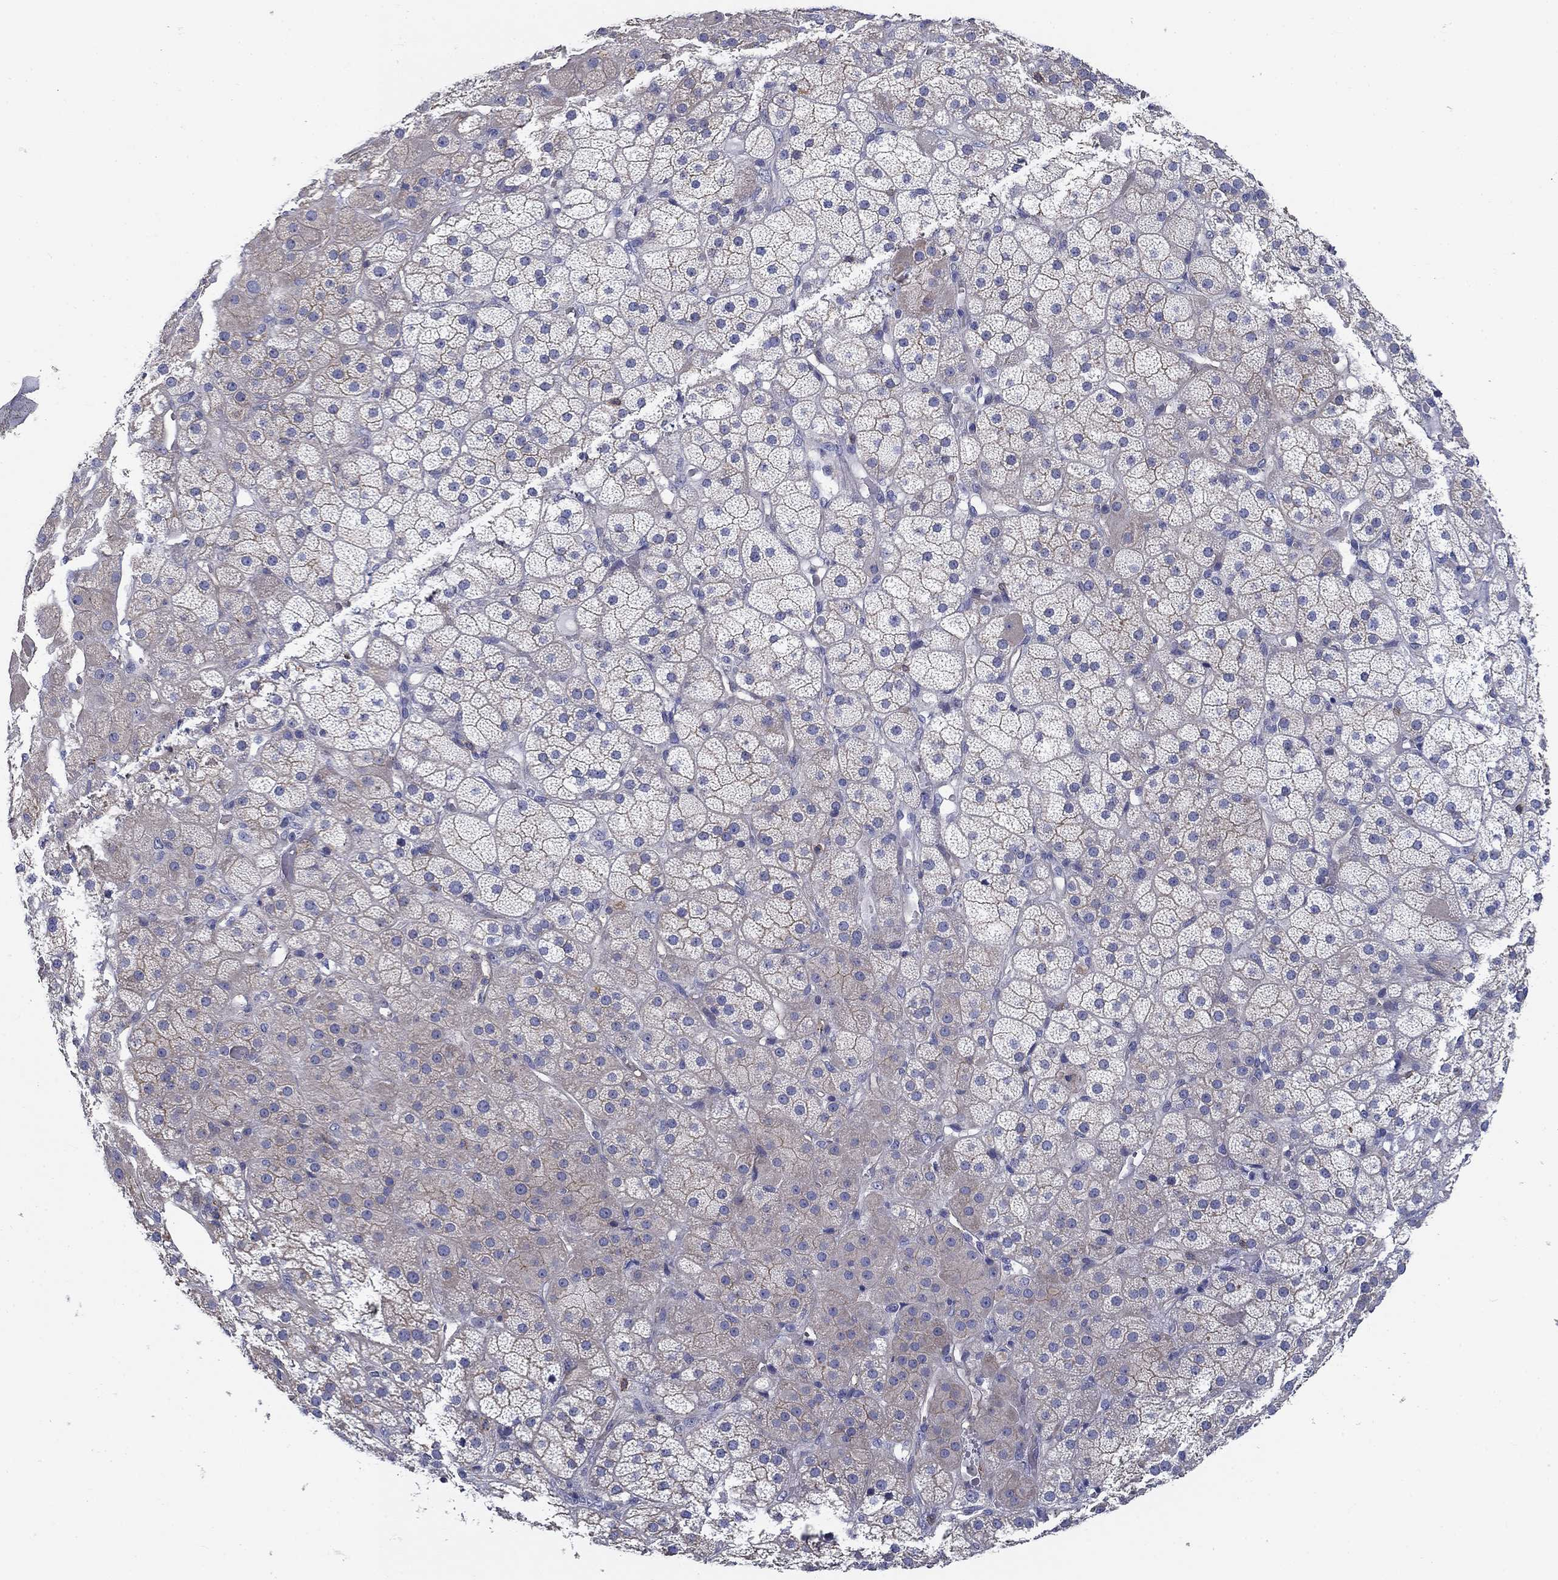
{"staining": {"intensity": "moderate", "quantity": "<25%", "location": "cytoplasmic/membranous"}, "tissue": "adrenal gland", "cell_type": "Glandular cells", "image_type": "normal", "snomed": [{"axis": "morphology", "description": "Normal tissue, NOS"}, {"axis": "topography", "description": "Adrenal gland"}], "caption": "Immunohistochemical staining of benign adrenal gland displays moderate cytoplasmic/membranous protein positivity in approximately <25% of glandular cells. (Stains: DAB in brown, nuclei in blue, Microscopy: brightfield microscopy at high magnification).", "gene": "SIT1", "patient": {"sex": "male", "age": 57}}